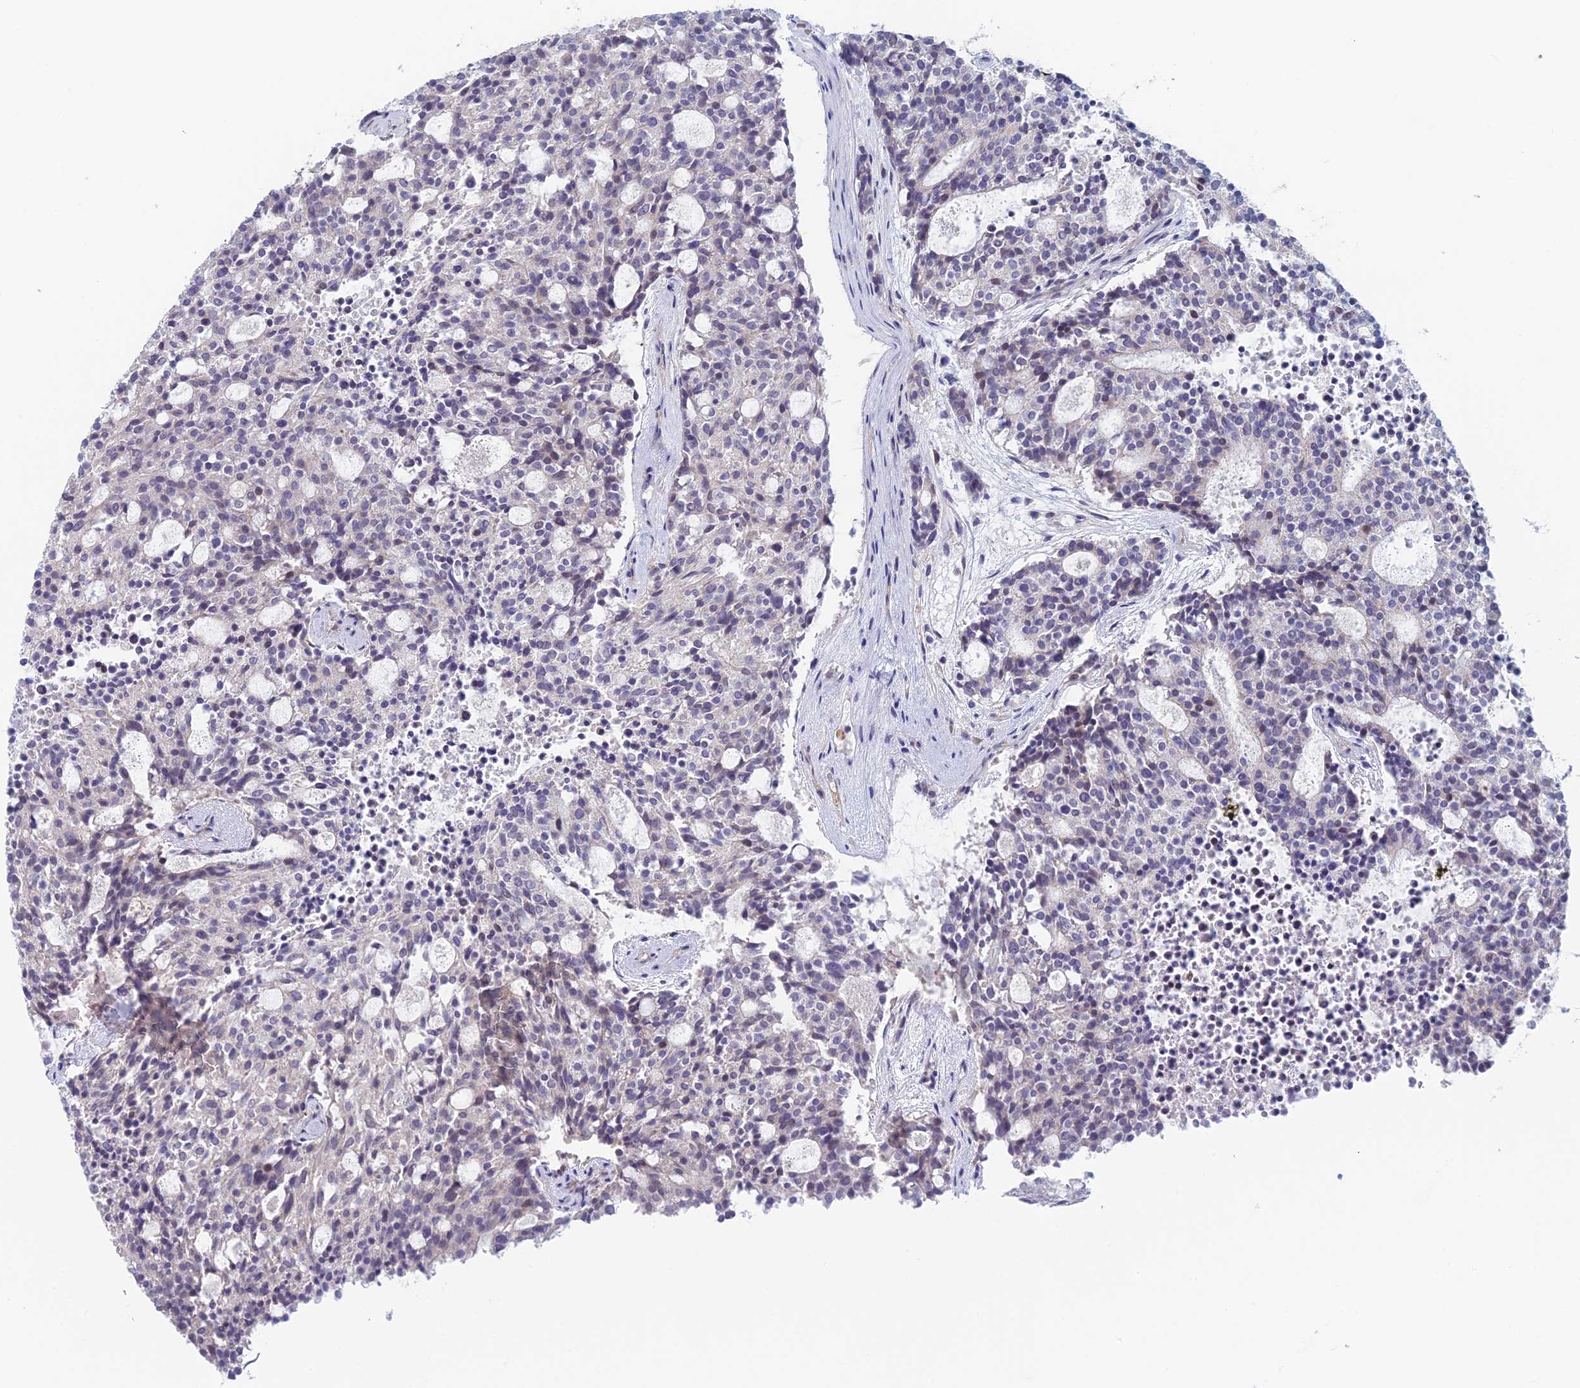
{"staining": {"intensity": "negative", "quantity": "none", "location": "none"}, "tissue": "carcinoid", "cell_type": "Tumor cells", "image_type": "cancer", "snomed": [{"axis": "morphology", "description": "Carcinoid, malignant, NOS"}, {"axis": "topography", "description": "Pancreas"}], "caption": "Immunohistochemistry (IHC) of human carcinoid displays no expression in tumor cells. (Brightfield microscopy of DAB IHC at high magnification).", "gene": "PPP1R26", "patient": {"sex": "female", "age": 54}}